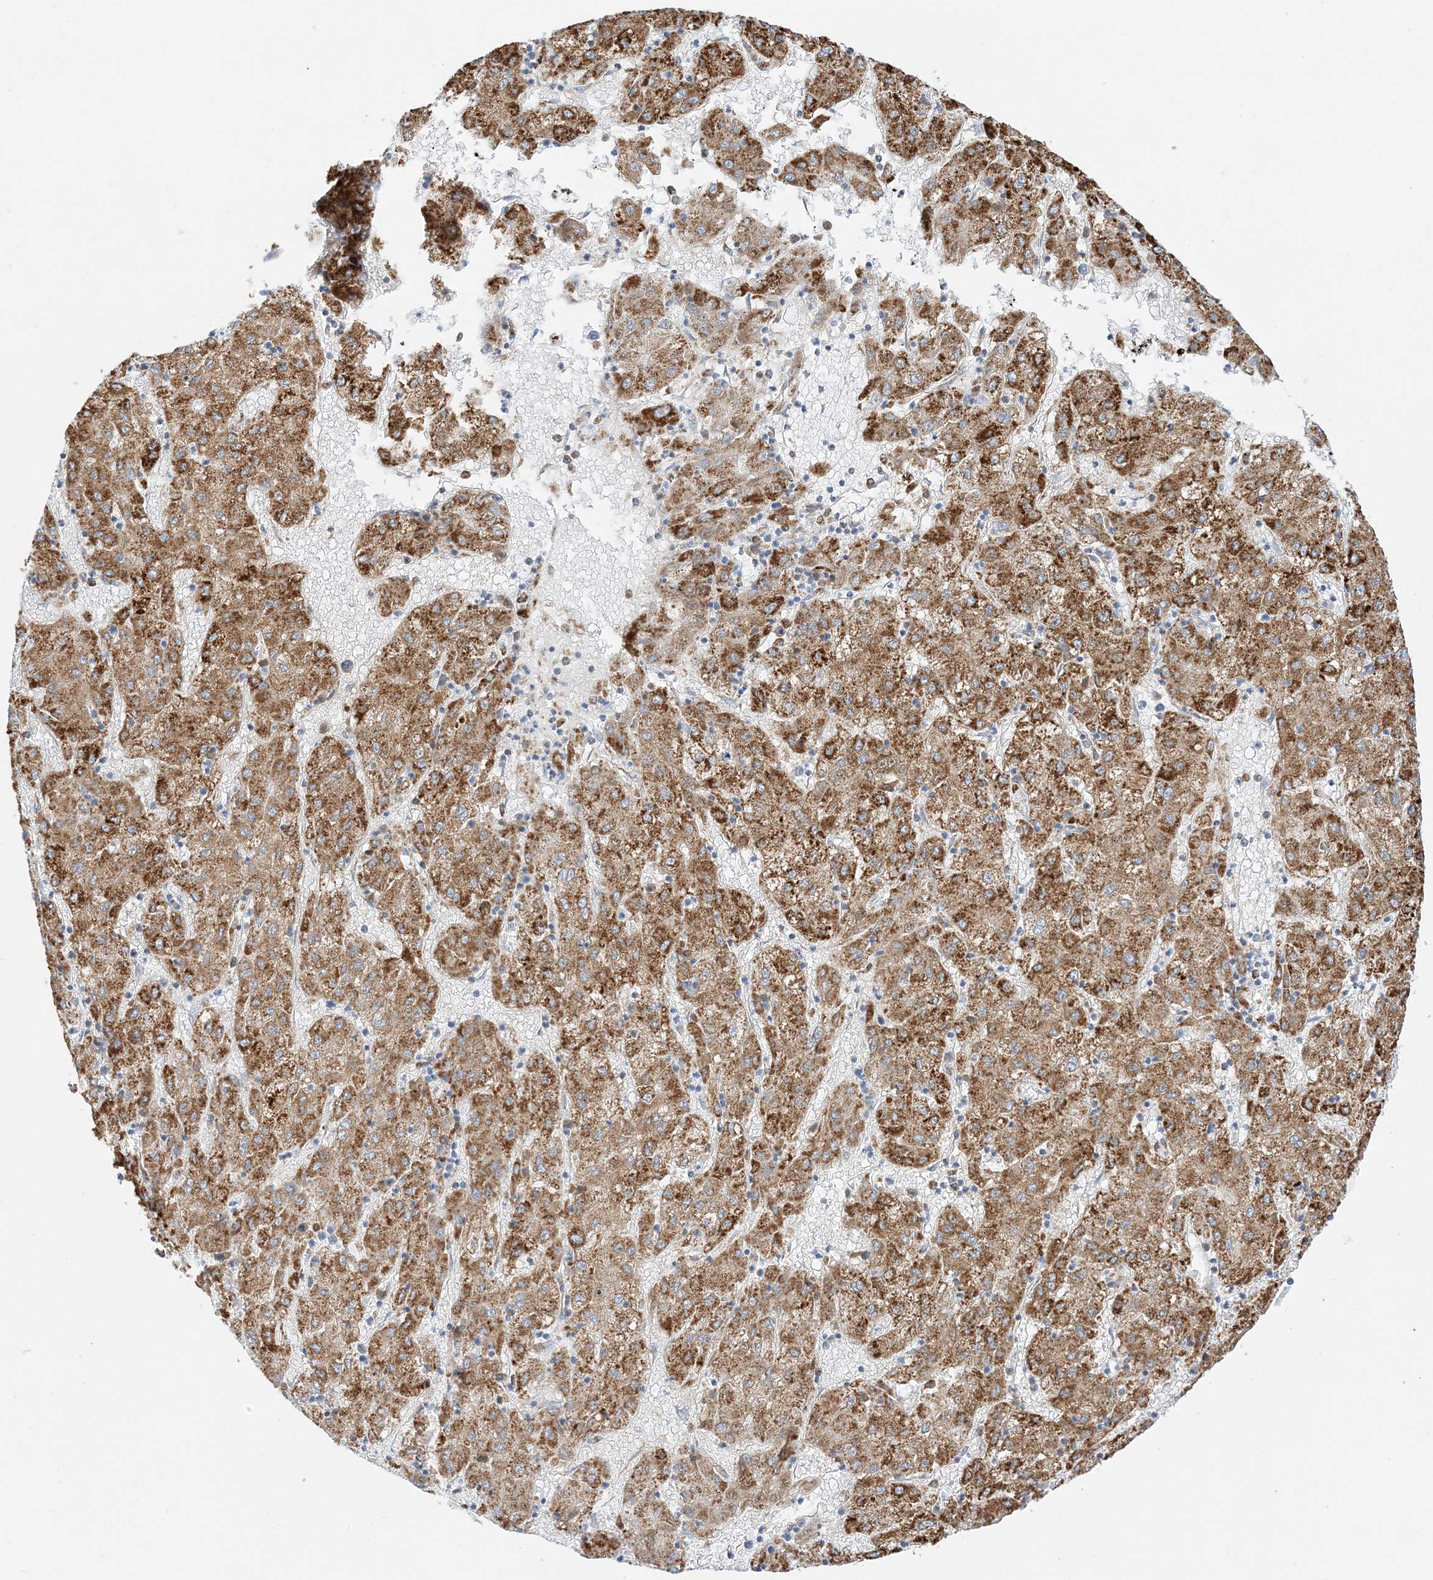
{"staining": {"intensity": "strong", "quantity": ">75%", "location": "cytoplasmic/membranous"}, "tissue": "liver cancer", "cell_type": "Tumor cells", "image_type": "cancer", "snomed": [{"axis": "morphology", "description": "Carcinoma, Hepatocellular, NOS"}, {"axis": "topography", "description": "Liver"}], "caption": "Protein analysis of liver hepatocellular carcinoma tissue displays strong cytoplasmic/membranous staining in about >75% of tumor cells. (Stains: DAB (3,3'-diaminobenzidine) in brown, nuclei in blue, Microscopy: brightfield microscopy at high magnification).", "gene": "CAPN13", "patient": {"sex": "male", "age": 72}}